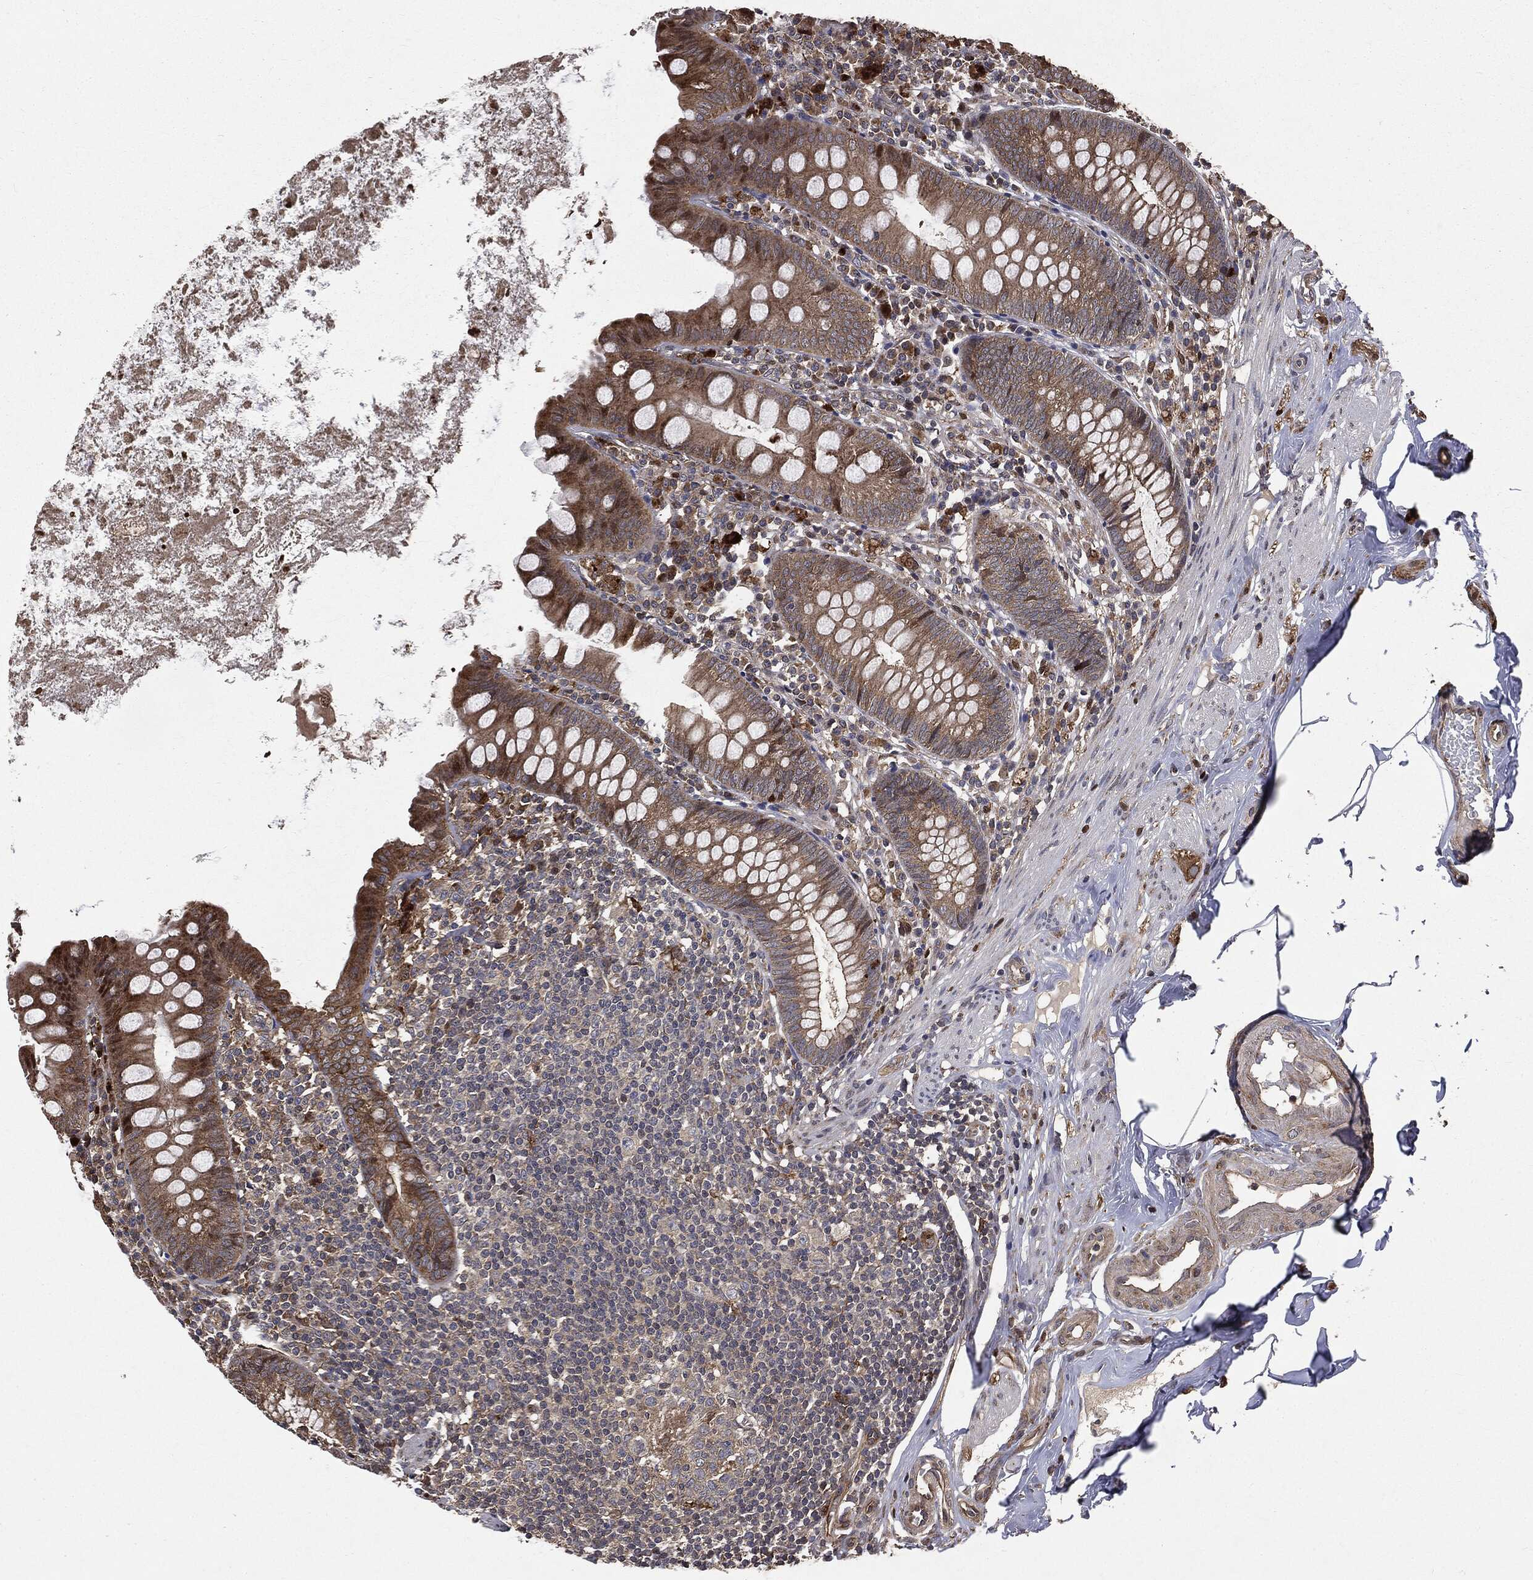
{"staining": {"intensity": "moderate", "quantity": ">75%", "location": "cytoplasmic/membranous"}, "tissue": "appendix", "cell_type": "Glandular cells", "image_type": "normal", "snomed": [{"axis": "morphology", "description": "Normal tissue, NOS"}, {"axis": "topography", "description": "Appendix"}], "caption": "Appendix stained with DAB (3,3'-diaminobenzidine) immunohistochemistry (IHC) reveals medium levels of moderate cytoplasmic/membranous staining in approximately >75% of glandular cells. (DAB IHC with brightfield microscopy, high magnification).", "gene": "PLOD3", "patient": {"sex": "female", "age": 82}}